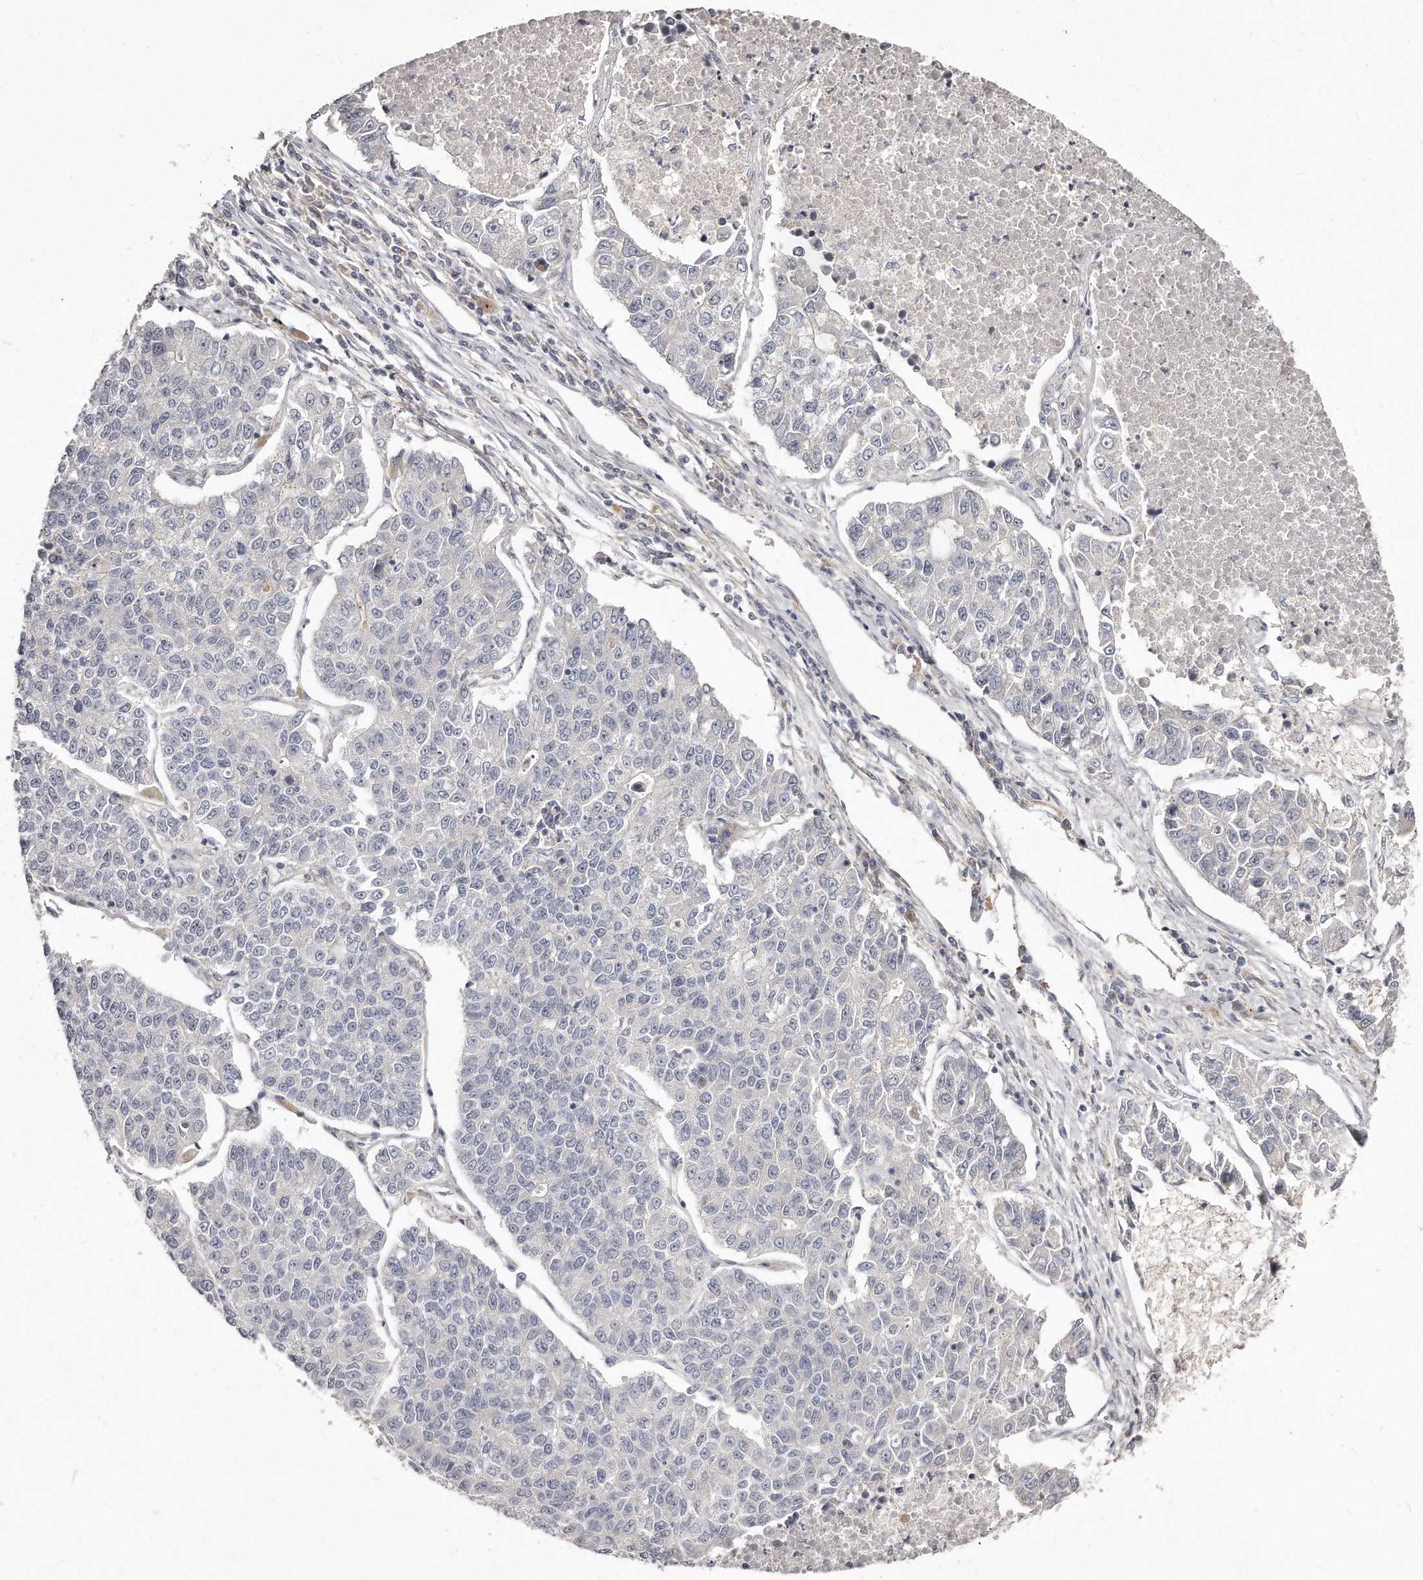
{"staining": {"intensity": "negative", "quantity": "none", "location": "none"}, "tissue": "lung cancer", "cell_type": "Tumor cells", "image_type": "cancer", "snomed": [{"axis": "morphology", "description": "Adenocarcinoma, NOS"}, {"axis": "topography", "description": "Lung"}], "caption": "Tumor cells show no significant expression in lung cancer.", "gene": "TTLL4", "patient": {"sex": "male", "age": 49}}